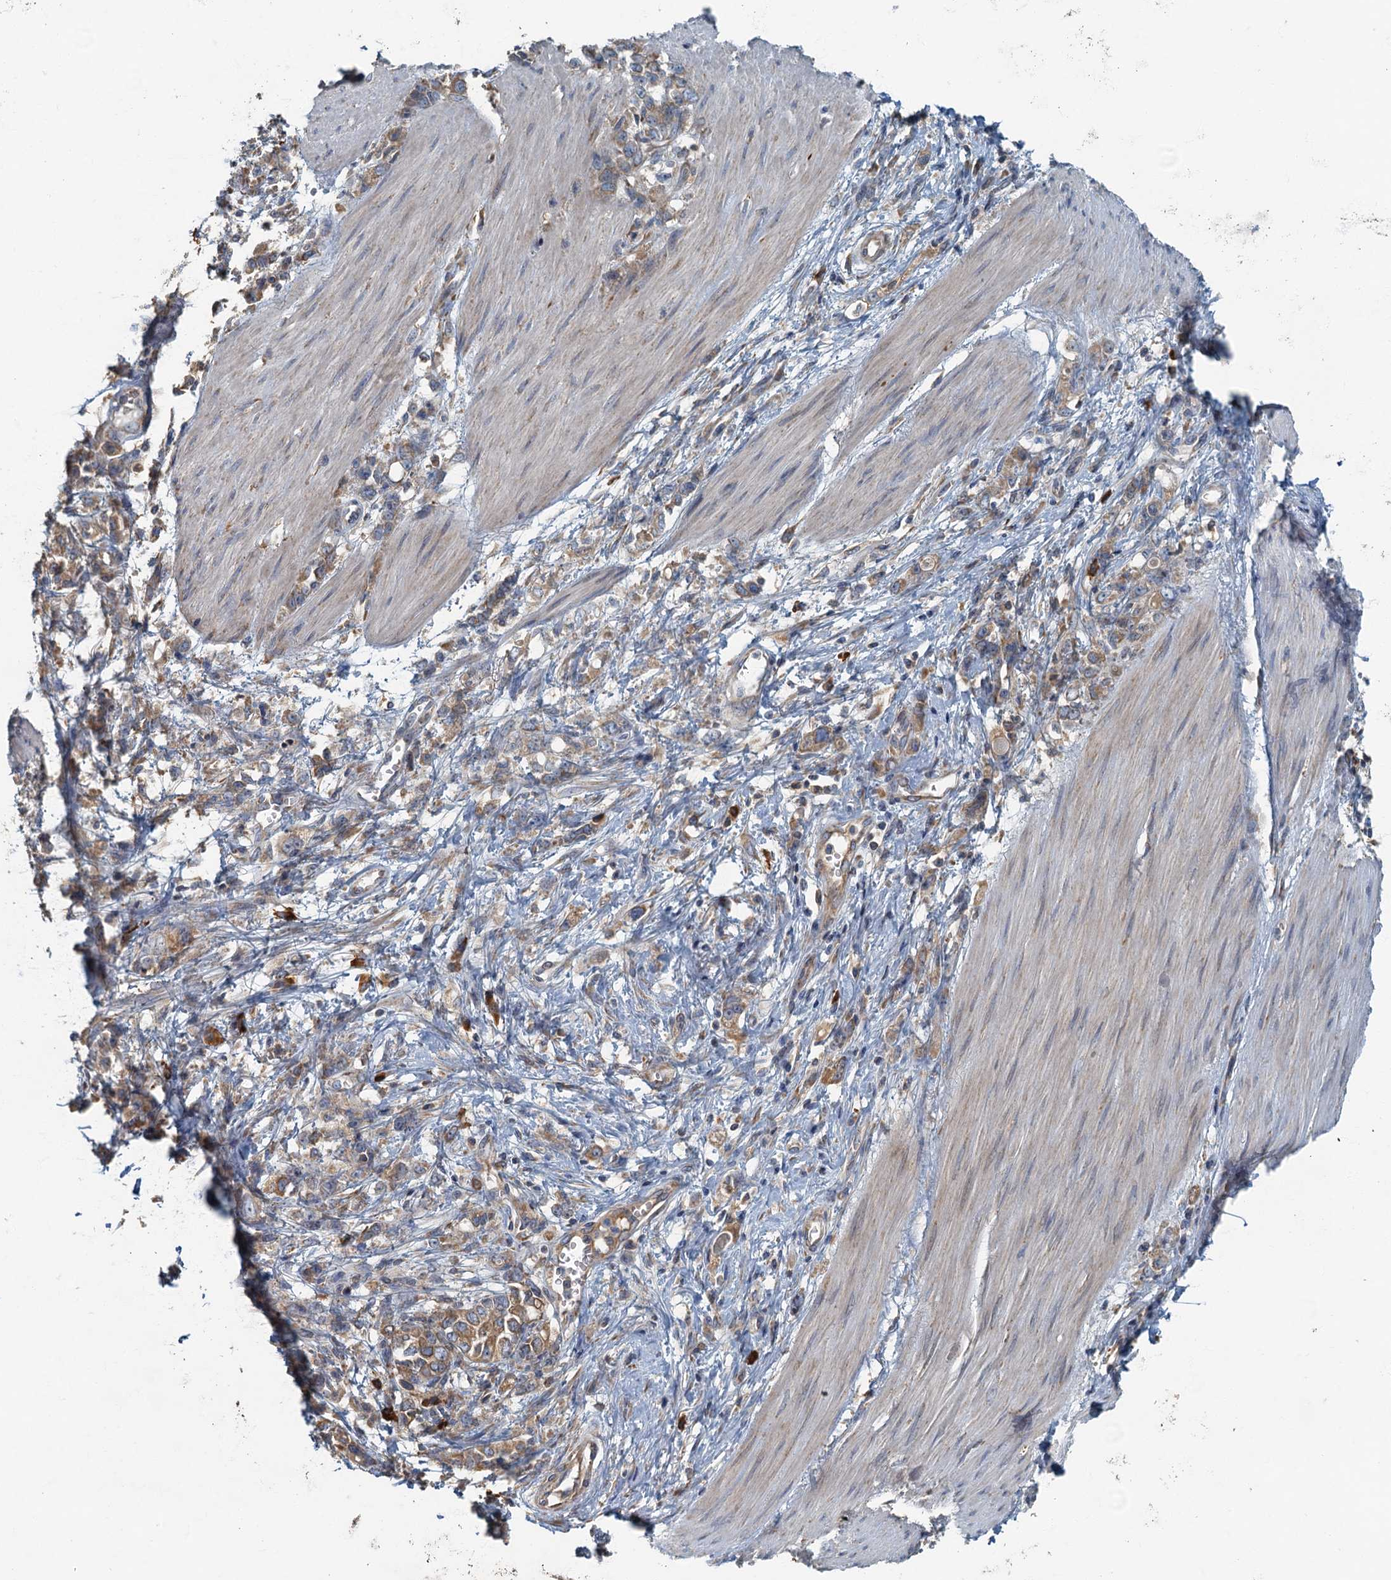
{"staining": {"intensity": "weak", "quantity": ">75%", "location": "cytoplasmic/membranous"}, "tissue": "stomach cancer", "cell_type": "Tumor cells", "image_type": "cancer", "snomed": [{"axis": "morphology", "description": "Adenocarcinoma, NOS"}, {"axis": "topography", "description": "Stomach"}], "caption": "There is low levels of weak cytoplasmic/membranous expression in tumor cells of stomach cancer (adenocarcinoma), as demonstrated by immunohistochemical staining (brown color).", "gene": "SPDYC", "patient": {"sex": "female", "age": 76}}